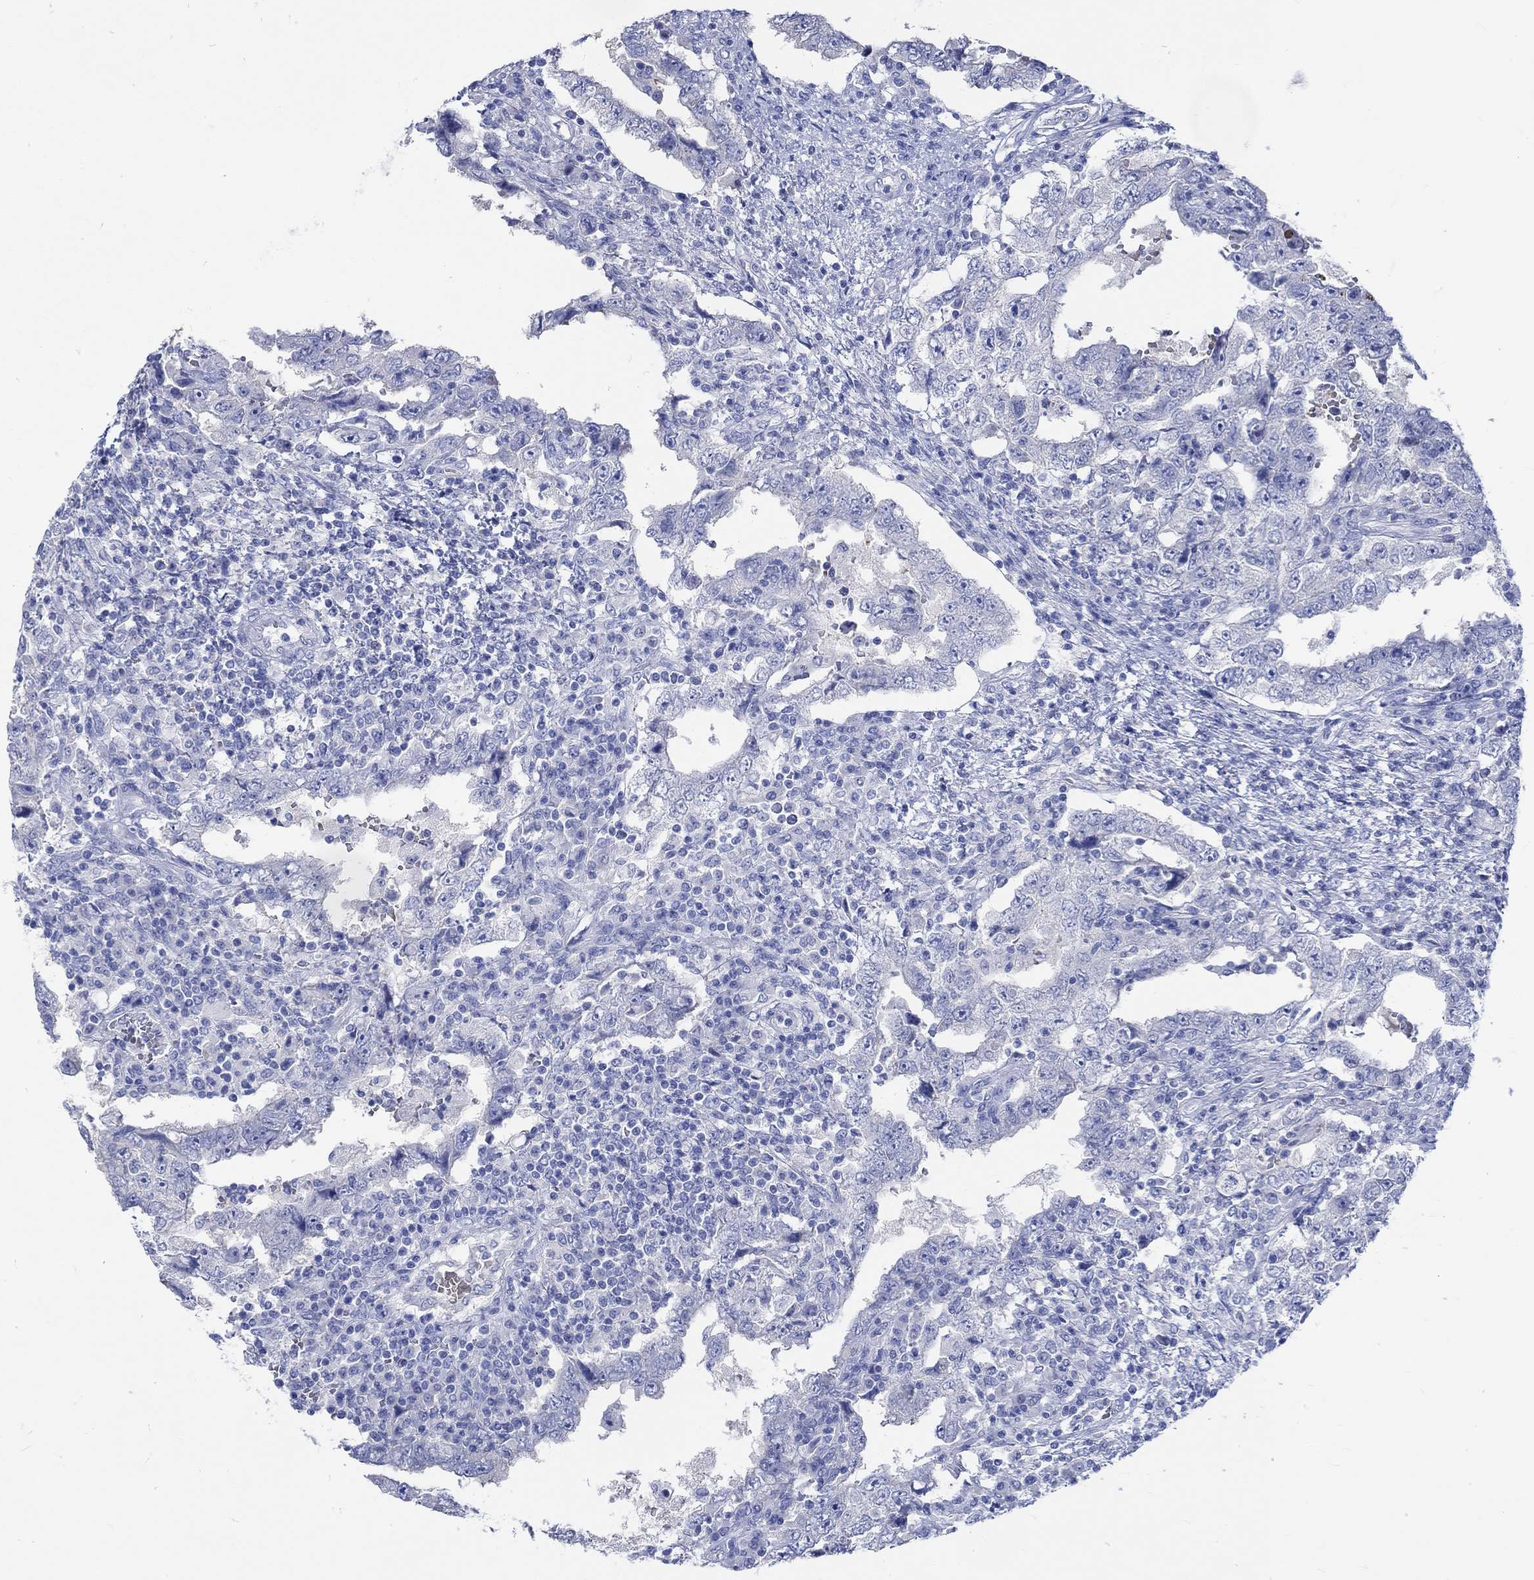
{"staining": {"intensity": "negative", "quantity": "none", "location": "none"}, "tissue": "testis cancer", "cell_type": "Tumor cells", "image_type": "cancer", "snomed": [{"axis": "morphology", "description": "Carcinoma, Embryonal, NOS"}, {"axis": "topography", "description": "Testis"}], "caption": "This is an immunohistochemistry (IHC) photomicrograph of testis embryonal carcinoma. There is no expression in tumor cells.", "gene": "KCNA1", "patient": {"sex": "male", "age": 26}}